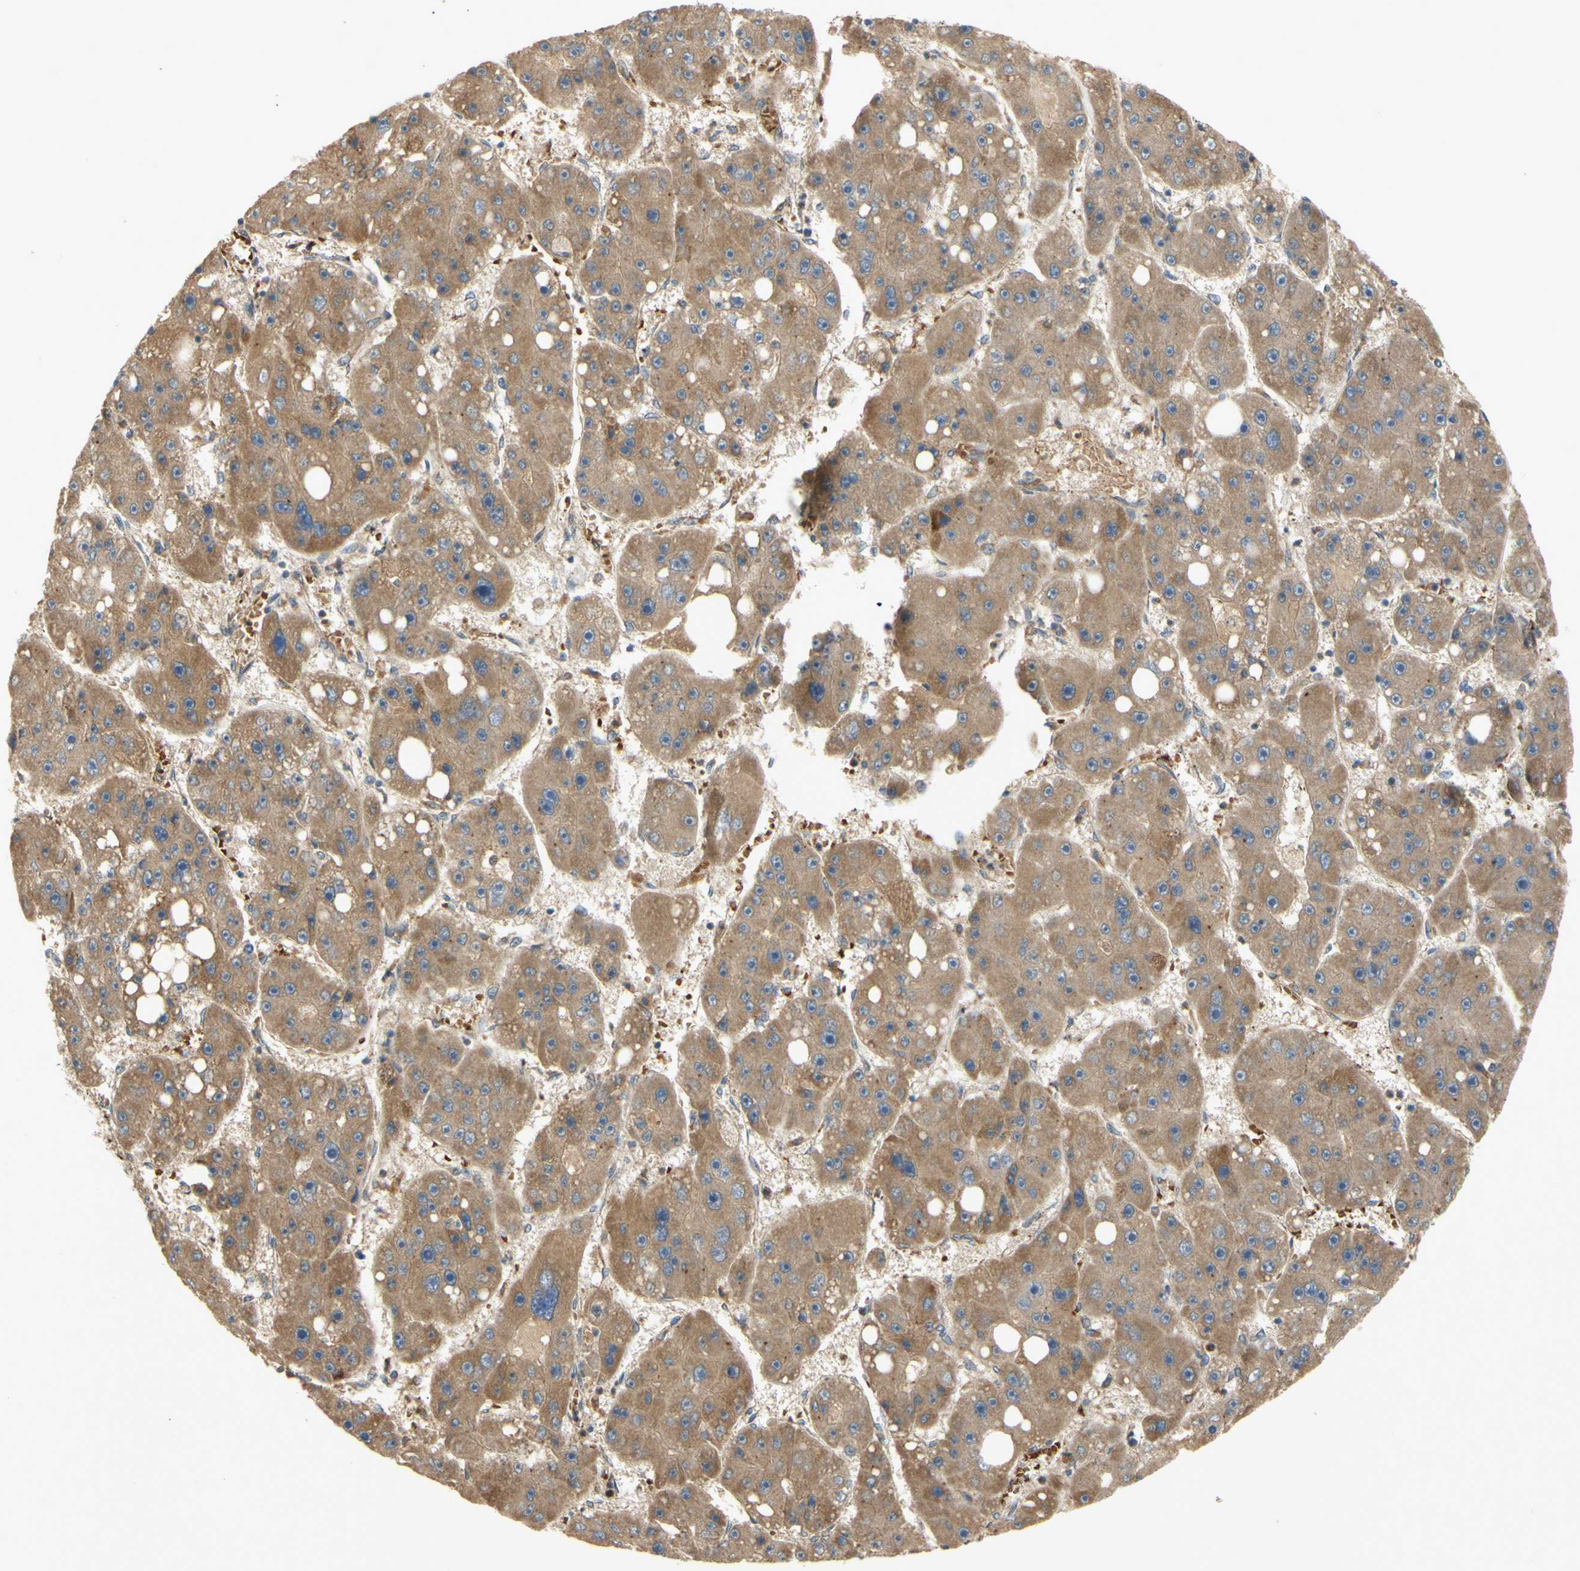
{"staining": {"intensity": "moderate", "quantity": ">75%", "location": "cytoplasmic/membranous"}, "tissue": "liver cancer", "cell_type": "Tumor cells", "image_type": "cancer", "snomed": [{"axis": "morphology", "description": "Carcinoma, Hepatocellular, NOS"}, {"axis": "topography", "description": "Liver"}], "caption": "This histopathology image displays immunohistochemistry staining of hepatocellular carcinoma (liver), with medium moderate cytoplasmic/membranous expression in about >75% of tumor cells.", "gene": "PKN1", "patient": {"sex": "female", "age": 61}}